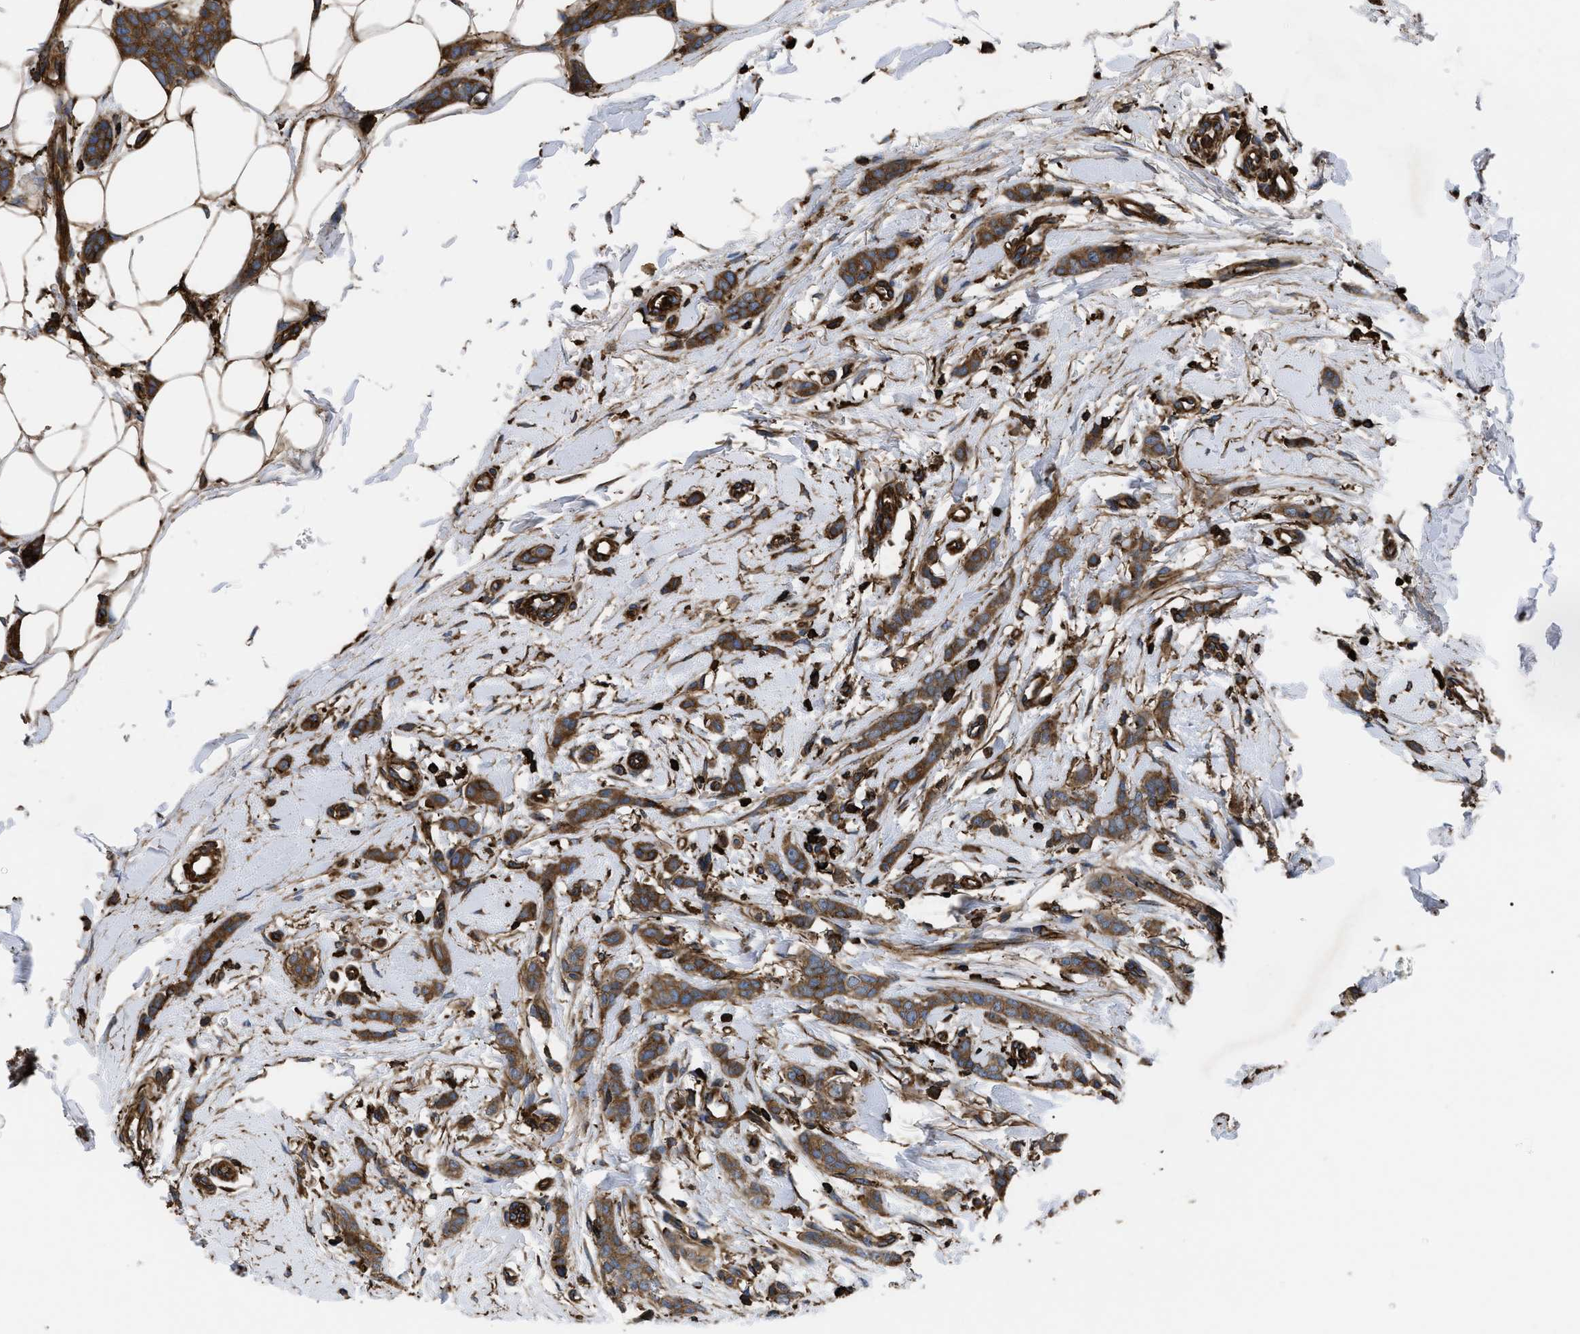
{"staining": {"intensity": "moderate", "quantity": ">75%", "location": "cytoplasmic/membranous"}, "tissue": "breast cancer", "cell_type": "Tumor cells", "image_type": "cancer", "snomed": [{"axis": "morphology", "description": "Lobular carcinoma"}, {"axis": "topography", "description": "Skin"}, {"axis": "topography", "description": "Breast"}], "caption": "A high-resolution micrograph shows IHC staining of breast cancer, which exhibits moderate cytoplasmic/membranous positivity in approximately >75% of tumor cells.", "gene": "SCUBE2", "patient": {"sex": "female", "age": 46}}